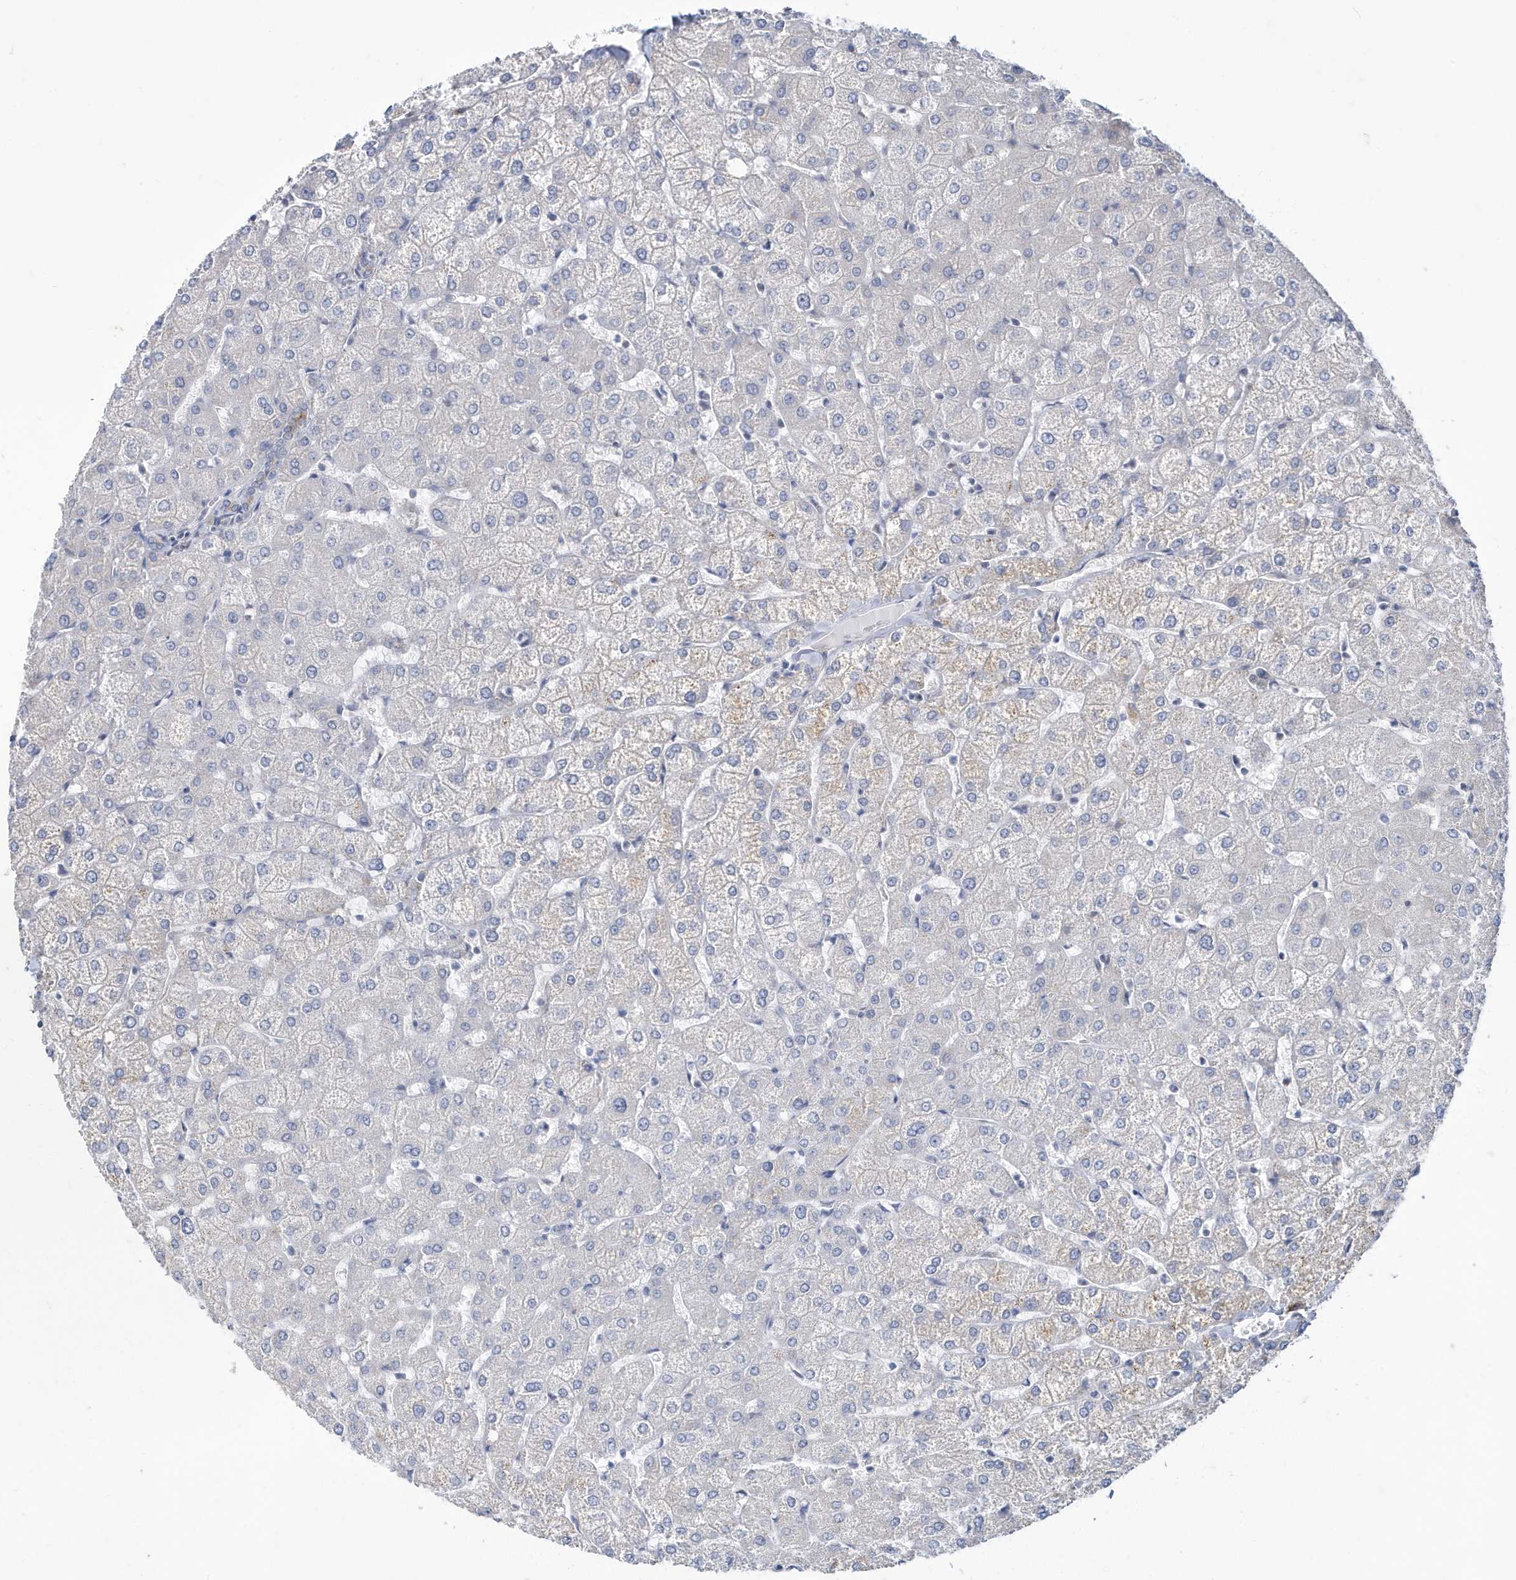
{"staining": {"intensity": "negative", "quantity": "none", "location": "none"}, "tissue": "liver", "cell_type": "Cholangiocytes", "image_type": "normal", "snomed": [{"axis": "morphology", "description": "Normal tissue, NOS"}, {"axis": "topography", "description": "Liver"}], "caption": "Unremarkable liver was stained to show a protein in brown. There is no significant staining in cholangiocytes. (Brightfield microscopy of DAB immunohistochemistry at high magnification).", "gene": "ZNF654", "patient": {"sex": "female", "age": 54}}